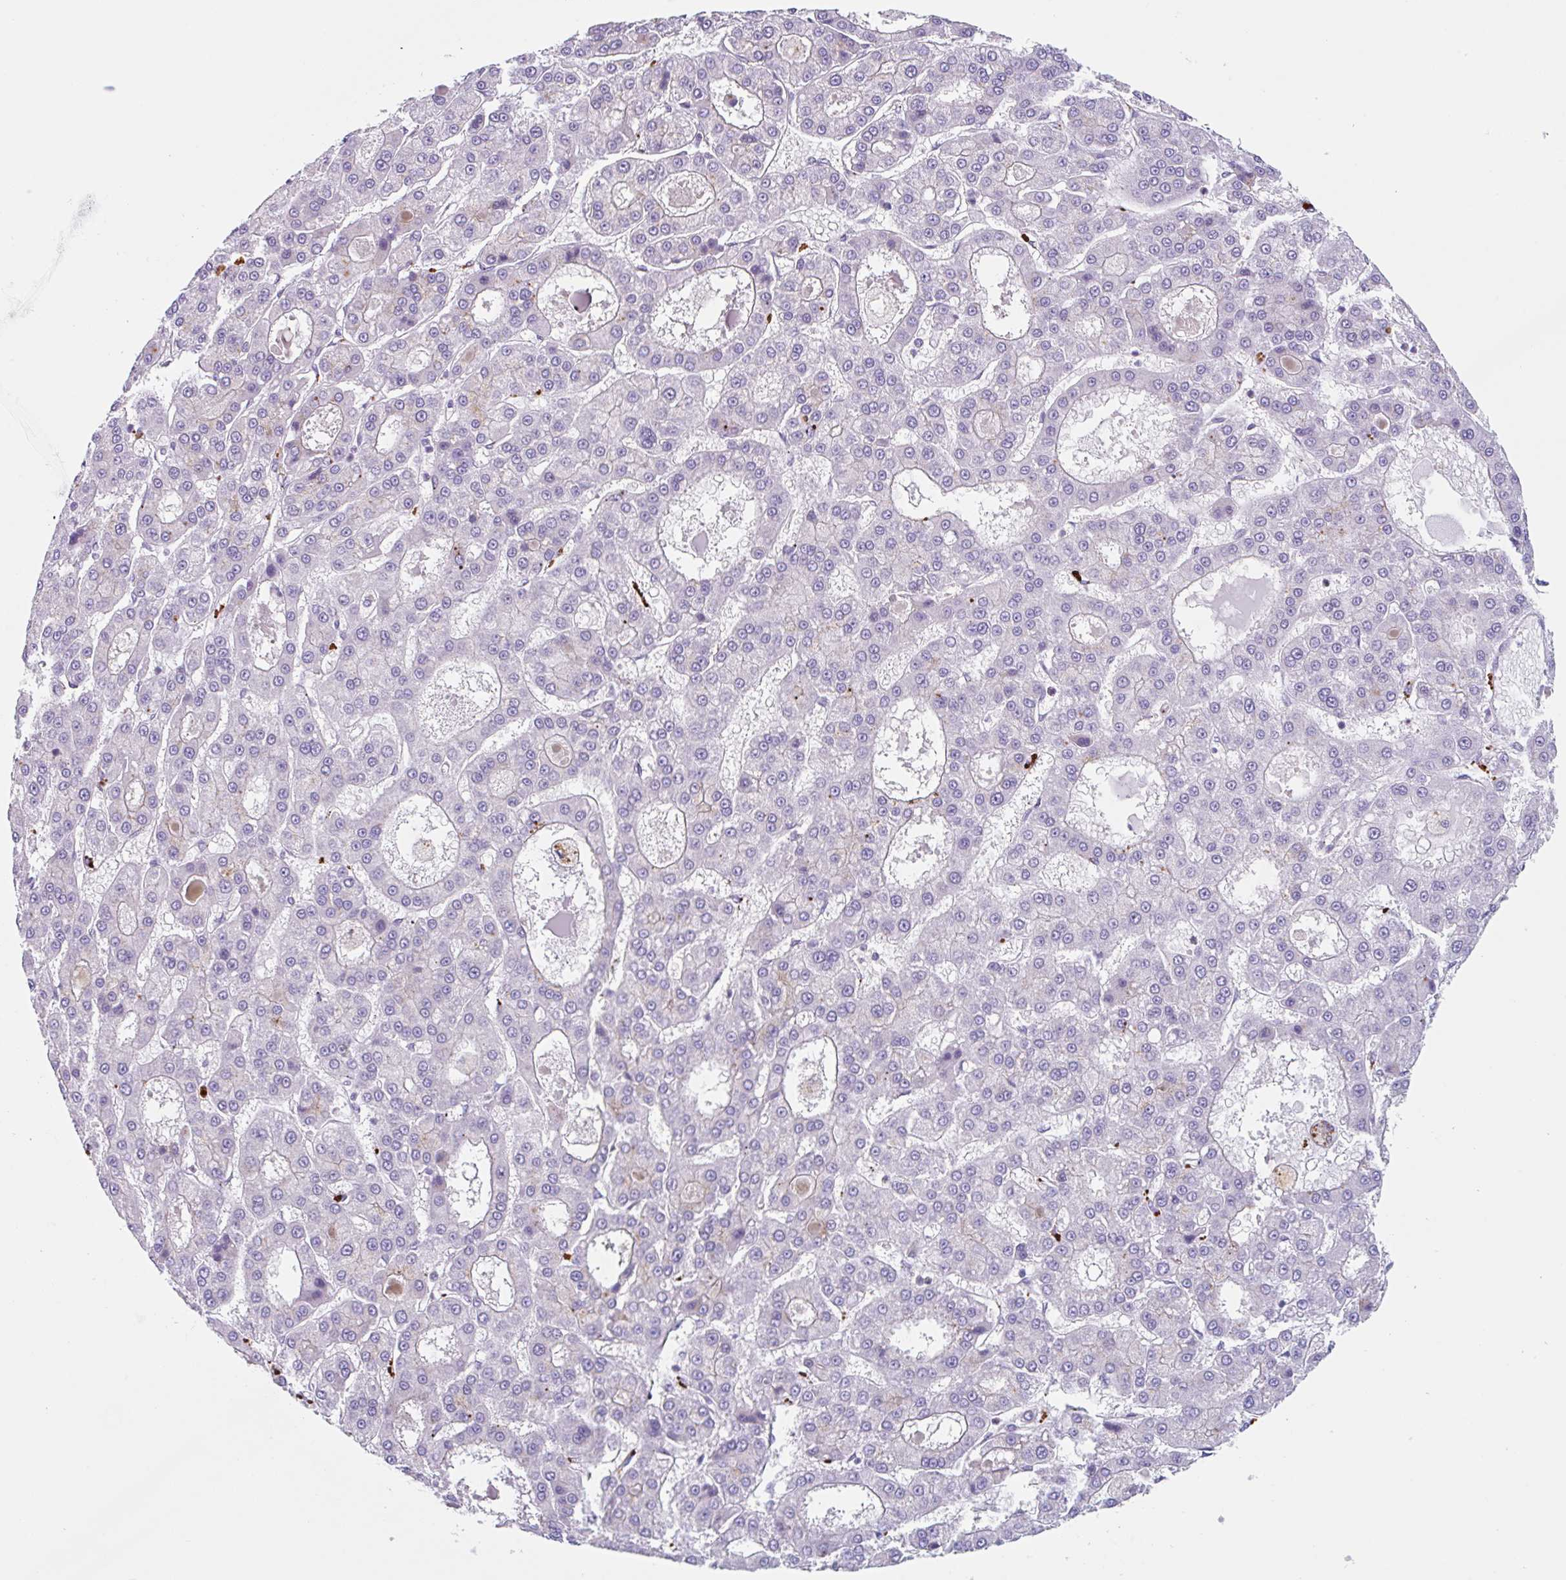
{"staining": {"intensity": "negative", "quantity": "none", "location": "none"}, "tissue": "liver cancer", "cell_type": "Tumor cells", "image_type": "cancer", "snomed": [{"axis": "morphology", "description": "Carcinoma, Hepatocellular, NOS"}, {"axis": "topography", "description": "Liver"}], "caption": "IHC of hepatocellular carcinoma (liver) shows no positivity in tumor cells.", "gene": "LENG9", "patient": {"sex": "male", "age": 70}}